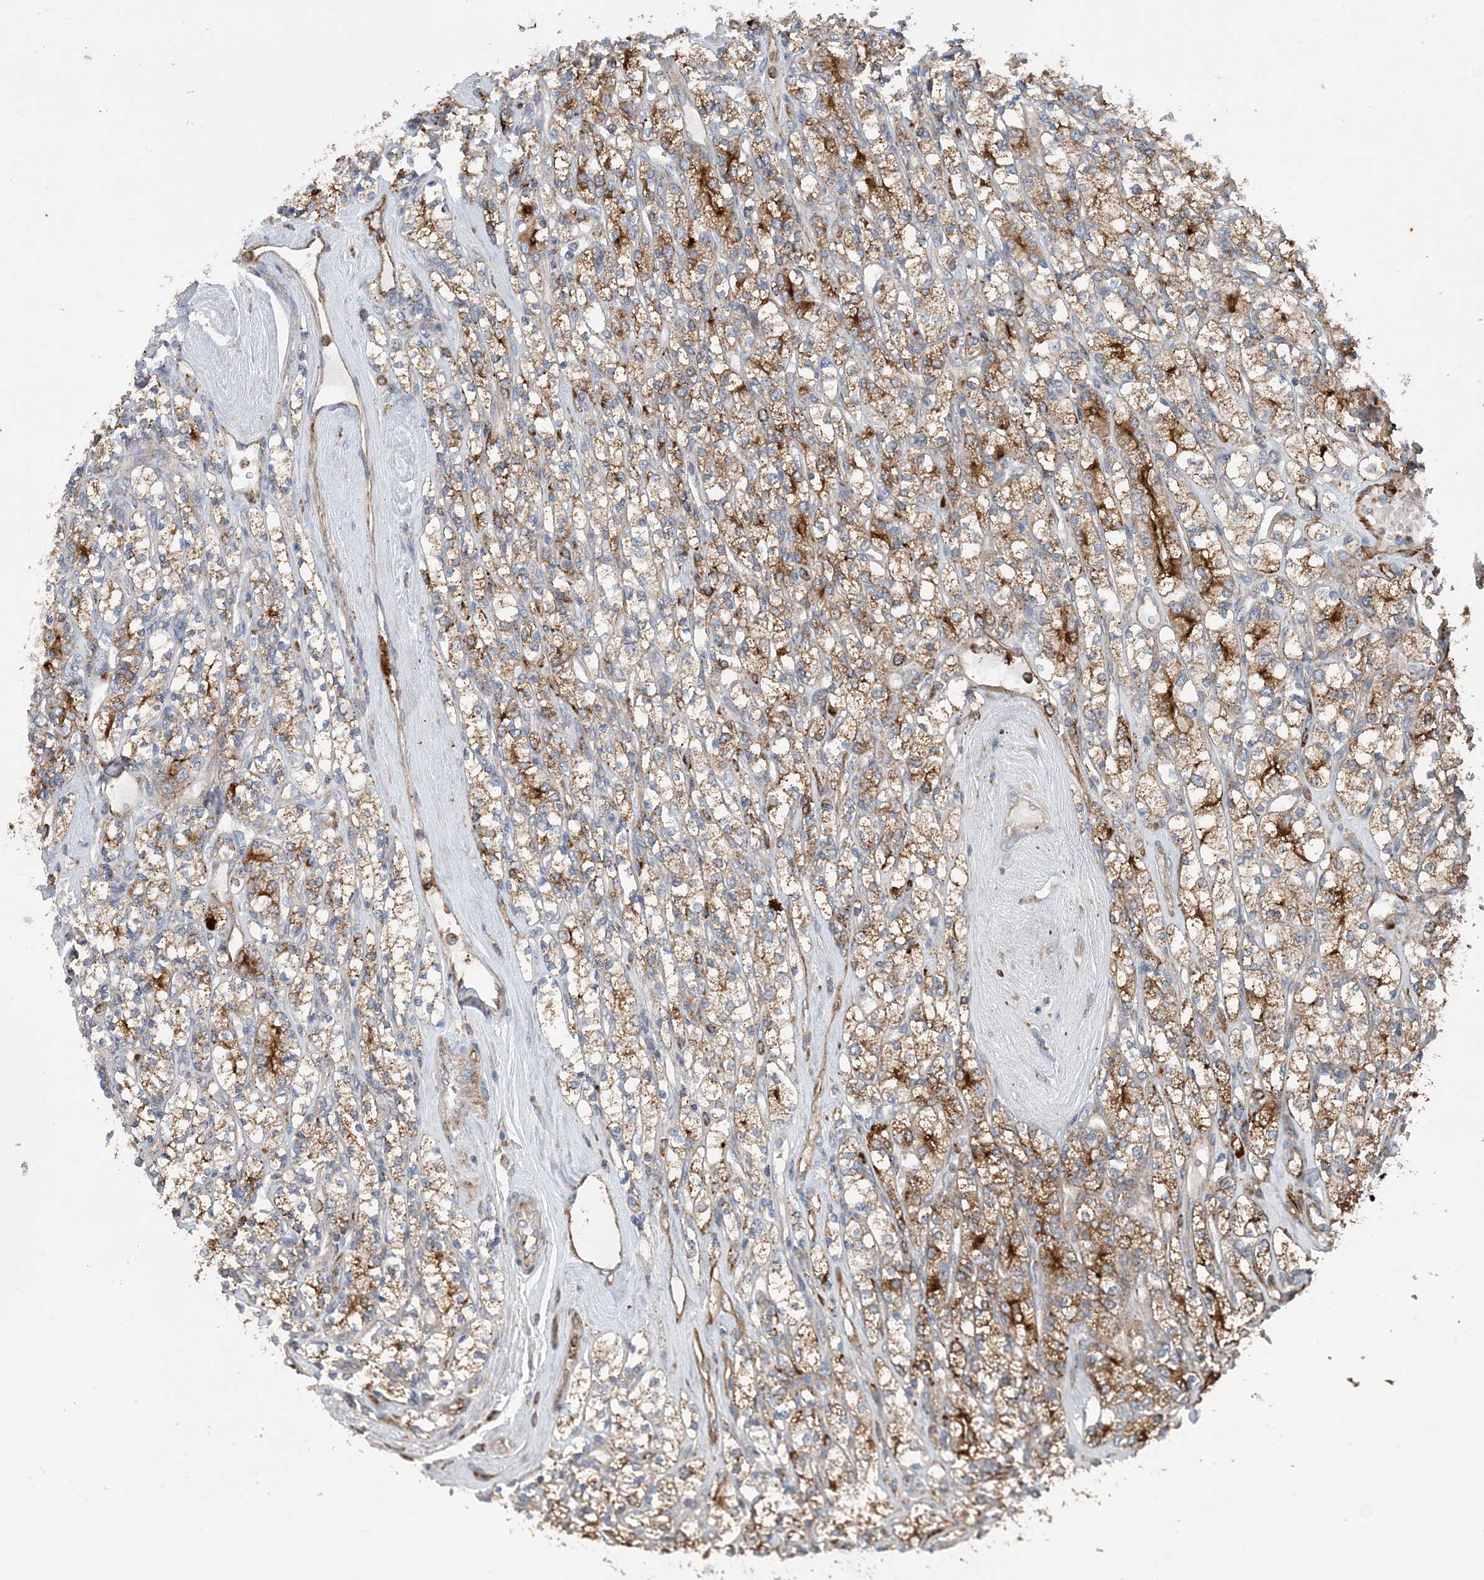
{"staining": {"intensity": "moderate", "quantity": ">75%", "location": "cytoplasmic/membranous"}, "tissue": "renal cancer", "cell_type": "Tumor cells", "image_type": "cancer", "snomed": [{"axis": "morphology", "description": "Adenocarcinoma, NOS"}, {"axis": "topography", "description": "Kidney"}], "caption": "Immunohistochemistry (IHC) (DAB (3,3'-diaminobenzidine)) staining of human renal adenocarcinoma displays moderate cytoplasmic/membranous protein staining in approximately >75% of tumor cells.", "gene": "PTTG1IP", "patient": {"sex": "male", "age": 77}}